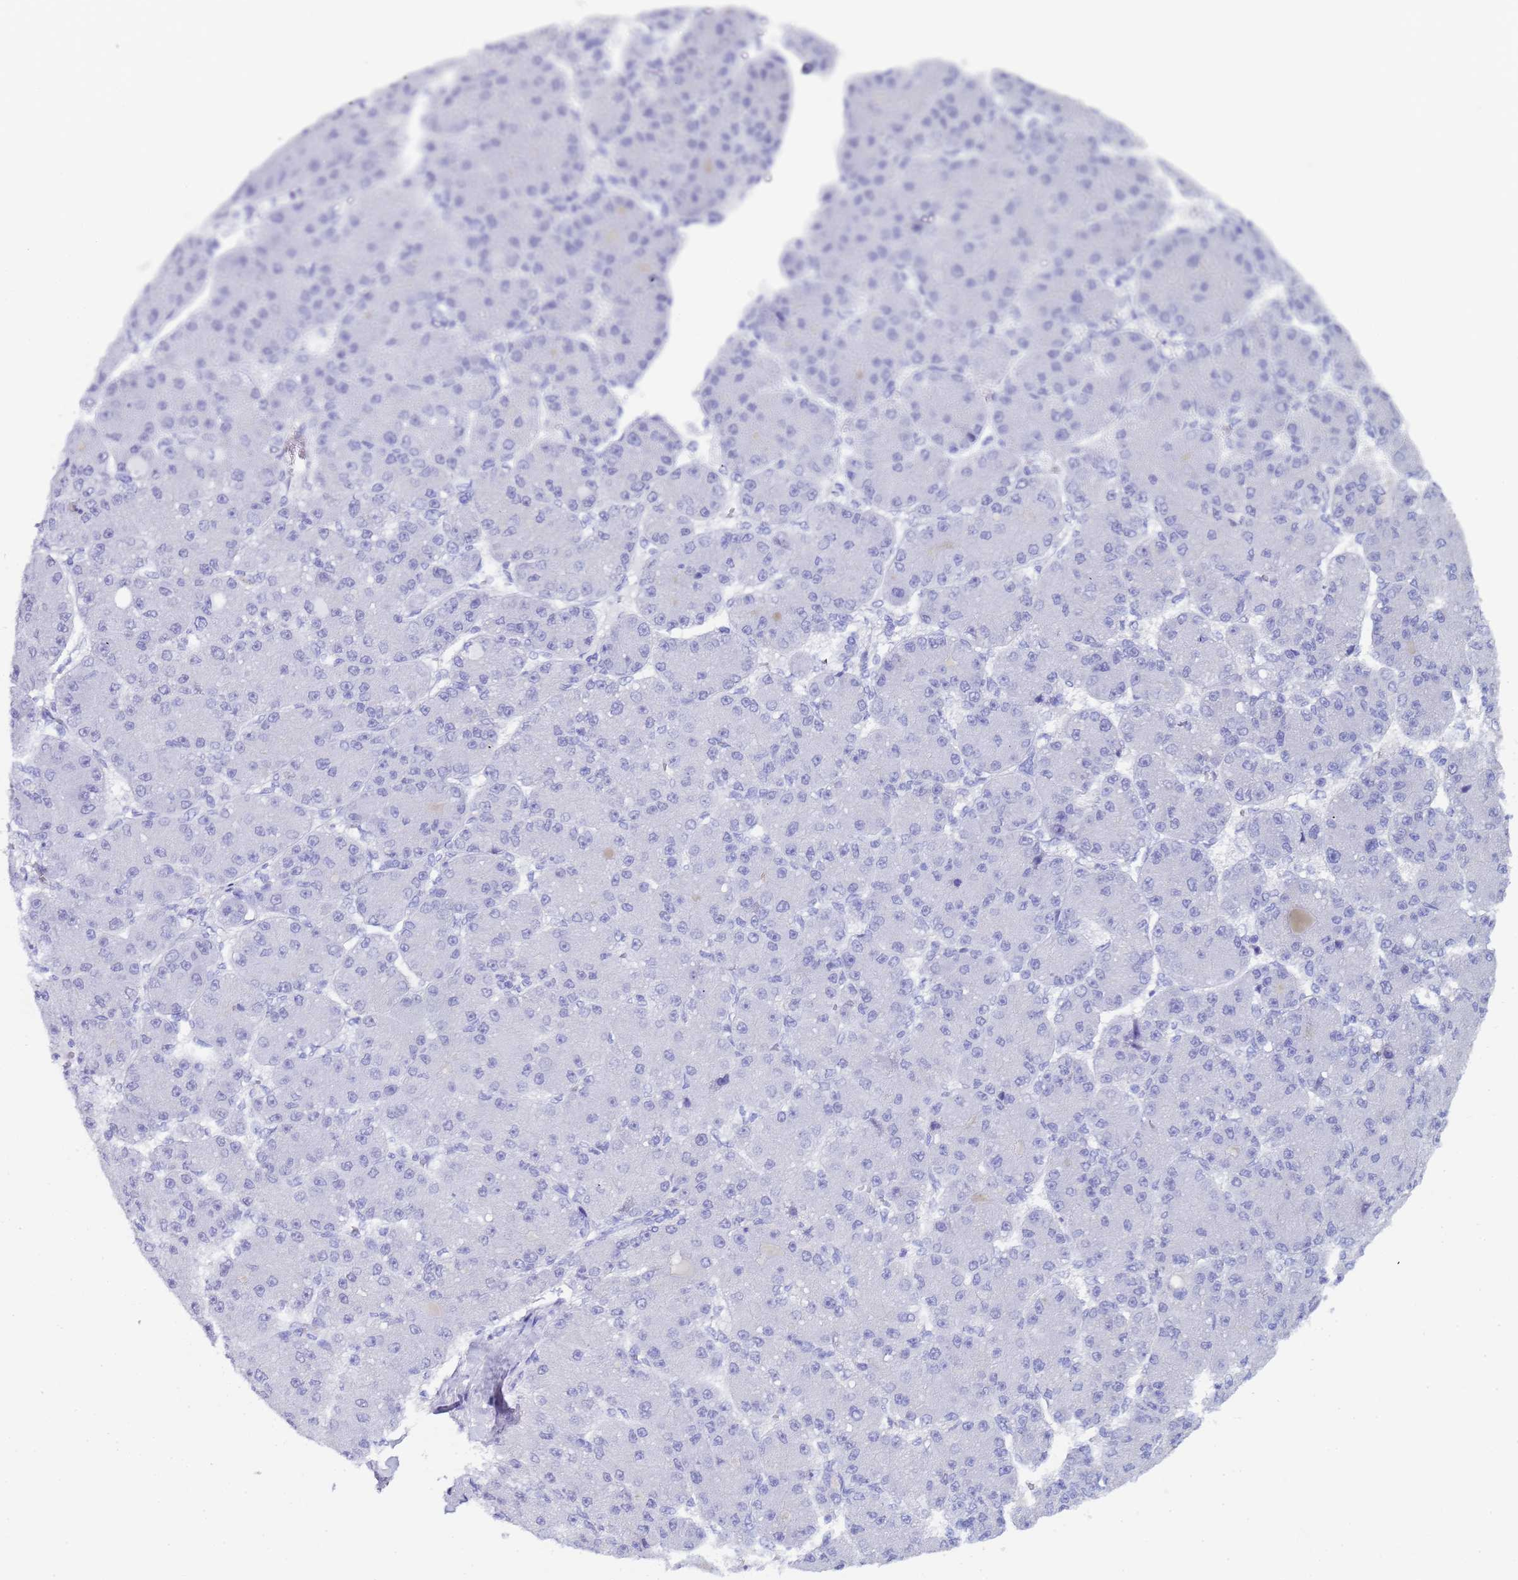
{"staining": {"intensity": "negative", "quantity": "none", "location": "none"}, "tissue": "liver cancer", "cell_type": "Tumor cells", "image_type": "cancer", "snomed": [{"axis": "morphology", "description": "Carcinoma, Hepatocellular, NOS"}, {"axis": "topography", "description": "Liver"}], "caption": "DAB immunohistochemical staining of human liver cancer (hepatocellular carcinoma) shows no significant positivity in tumor cells.", "gene": "CTRC", "patient": {"sex": "male", "age": 67}}